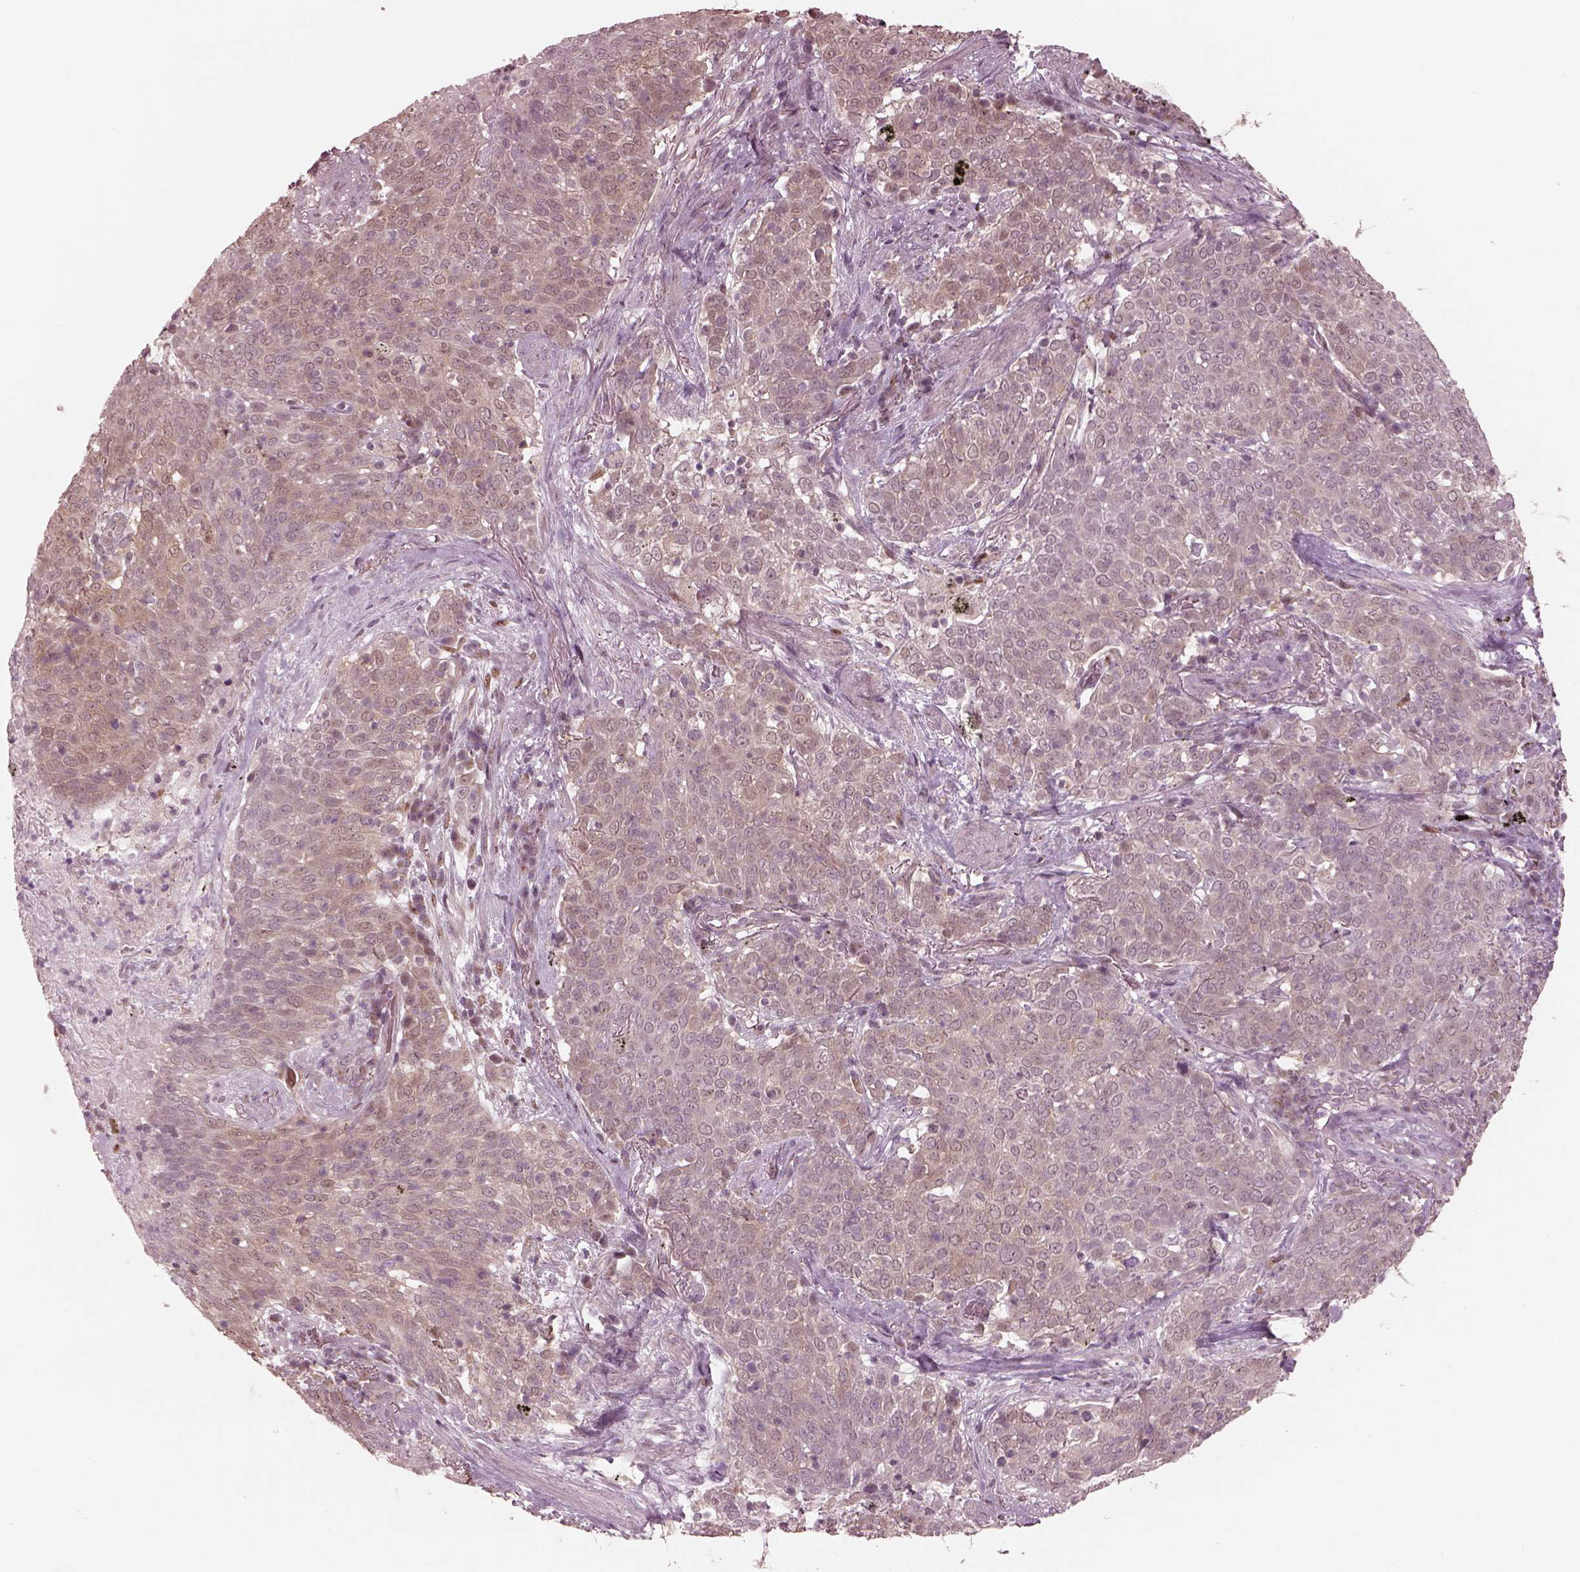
{"staining": {"intensity": "weak", "quantity": "<25%", "location": "cytoplasmic/membranous"}, "tissue": "lung cancer", "cell_type": "Tumor cells", "image_type": "cancer", "snomed": [{"axis": "morphology", "description": "Squamous cell carcinoma, NOS"}, {"axis": "topography", "description": "Lung"}], "caption": "Immunohistochemistry micrograph of neoplastic tissue: human squamous cell carcinoma (lung) stained with DAB reveals no significant protein expression in tumor cells. Brightfield microscopy of immunohistochemistry (IHC) stained with DAB (3,3'-diaminobenzidine) (brown) and hematoxylin (blue), captured at high magnification.", "gene": "IQCB1", "patient": {"sex": "male", "age": 82}}